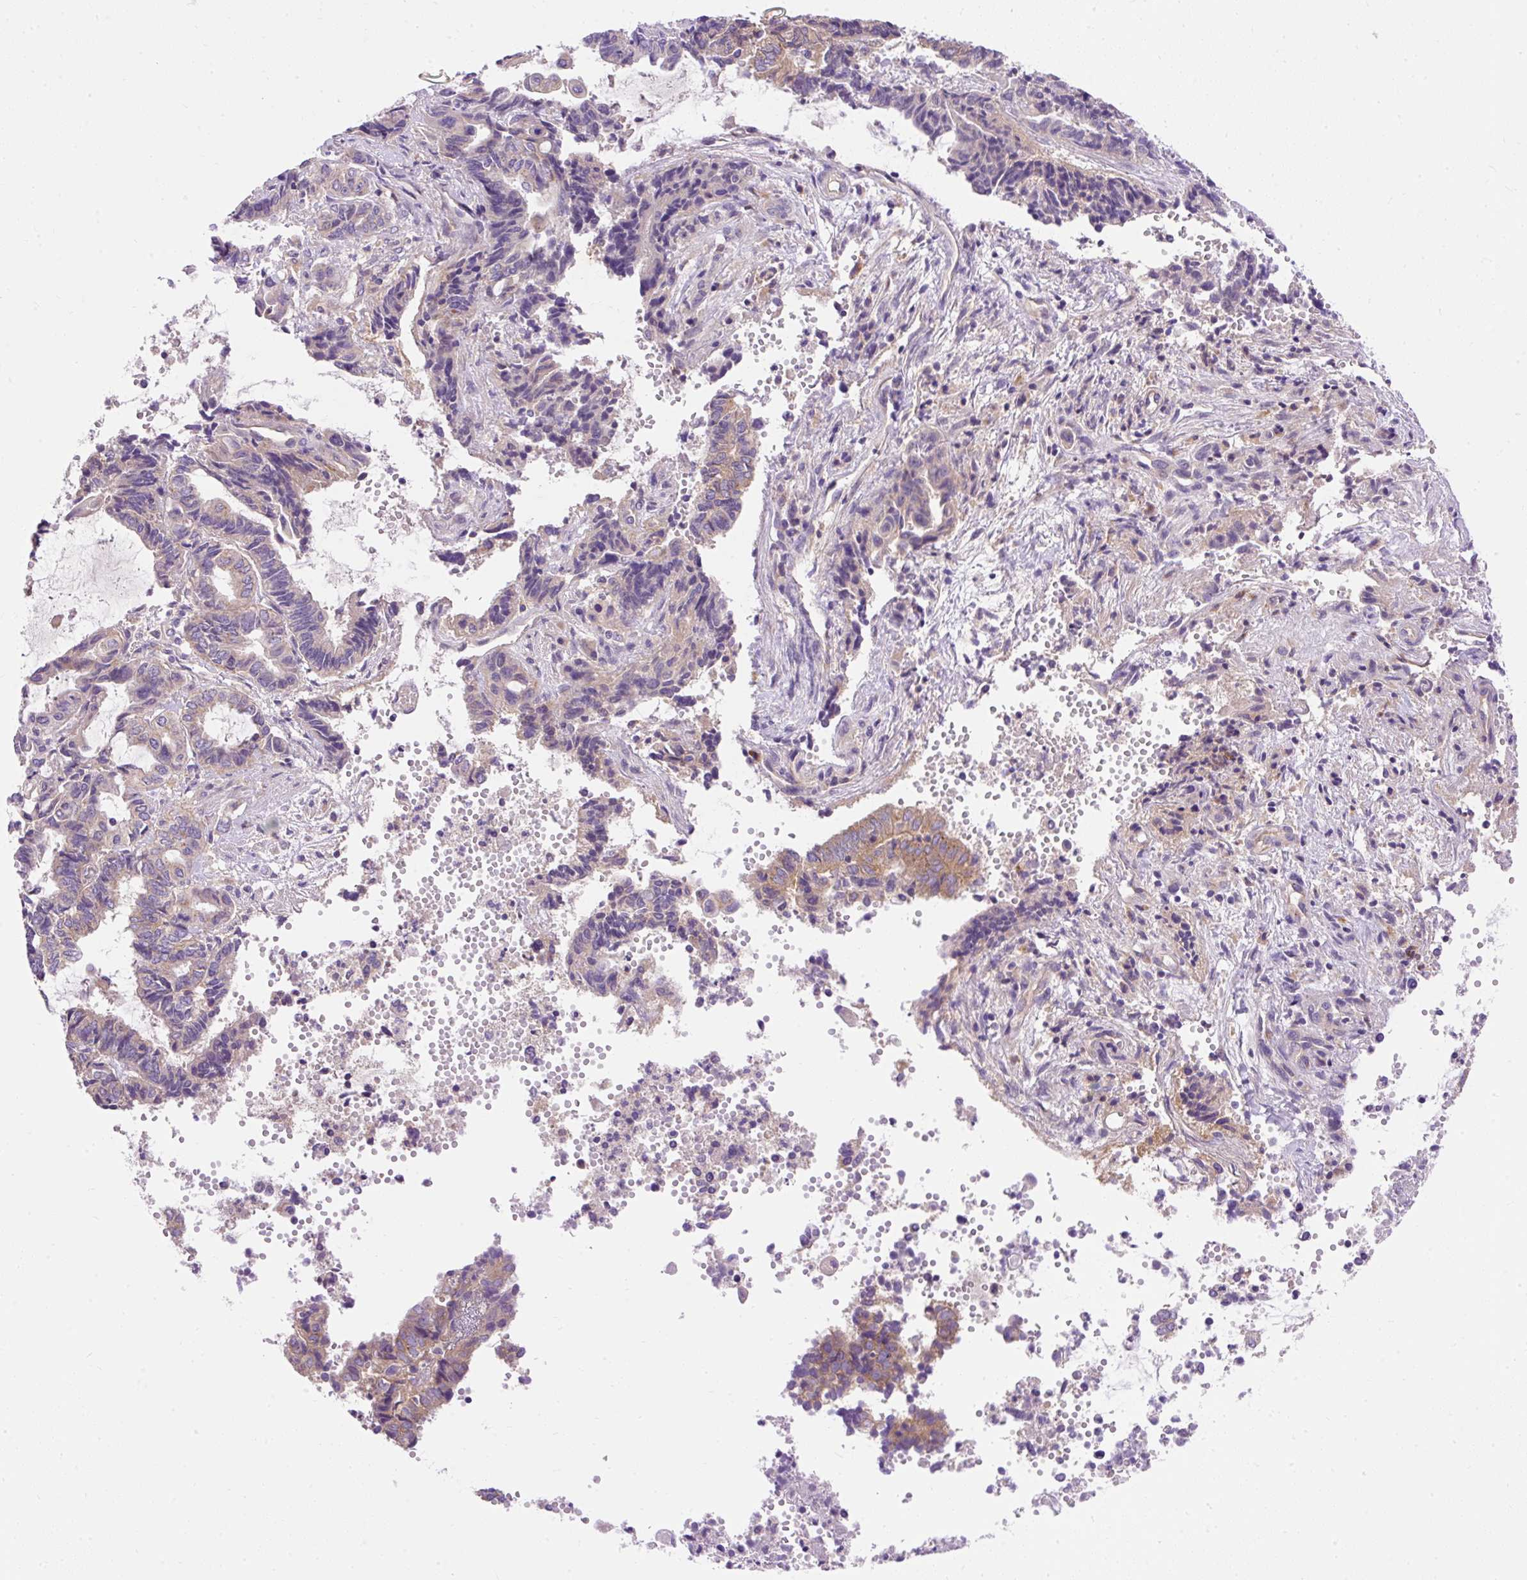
{"staining": {"intensity": "weak", "quantity": "<25%", "location": "cytoplasmic/membranous"}, "tissue": "endometrial cancer", "cell_type": "Tumor cells", "image_type": "cancer", "snomed": [{"axis": "morphology", "description": "Adenocarcinoma, NOS"}, {"axis": "topography", "description": "Uterus"}, {"axis": "topography", "description": "Endometrium"}], "caption": "The immunohistochemistry photomicrograph has no significant positivity in tumor cells of adenocarcinoma (endometrial) tissue.", "gene": "OR4K15", "patient": {"sex": "female", "age": 70}}